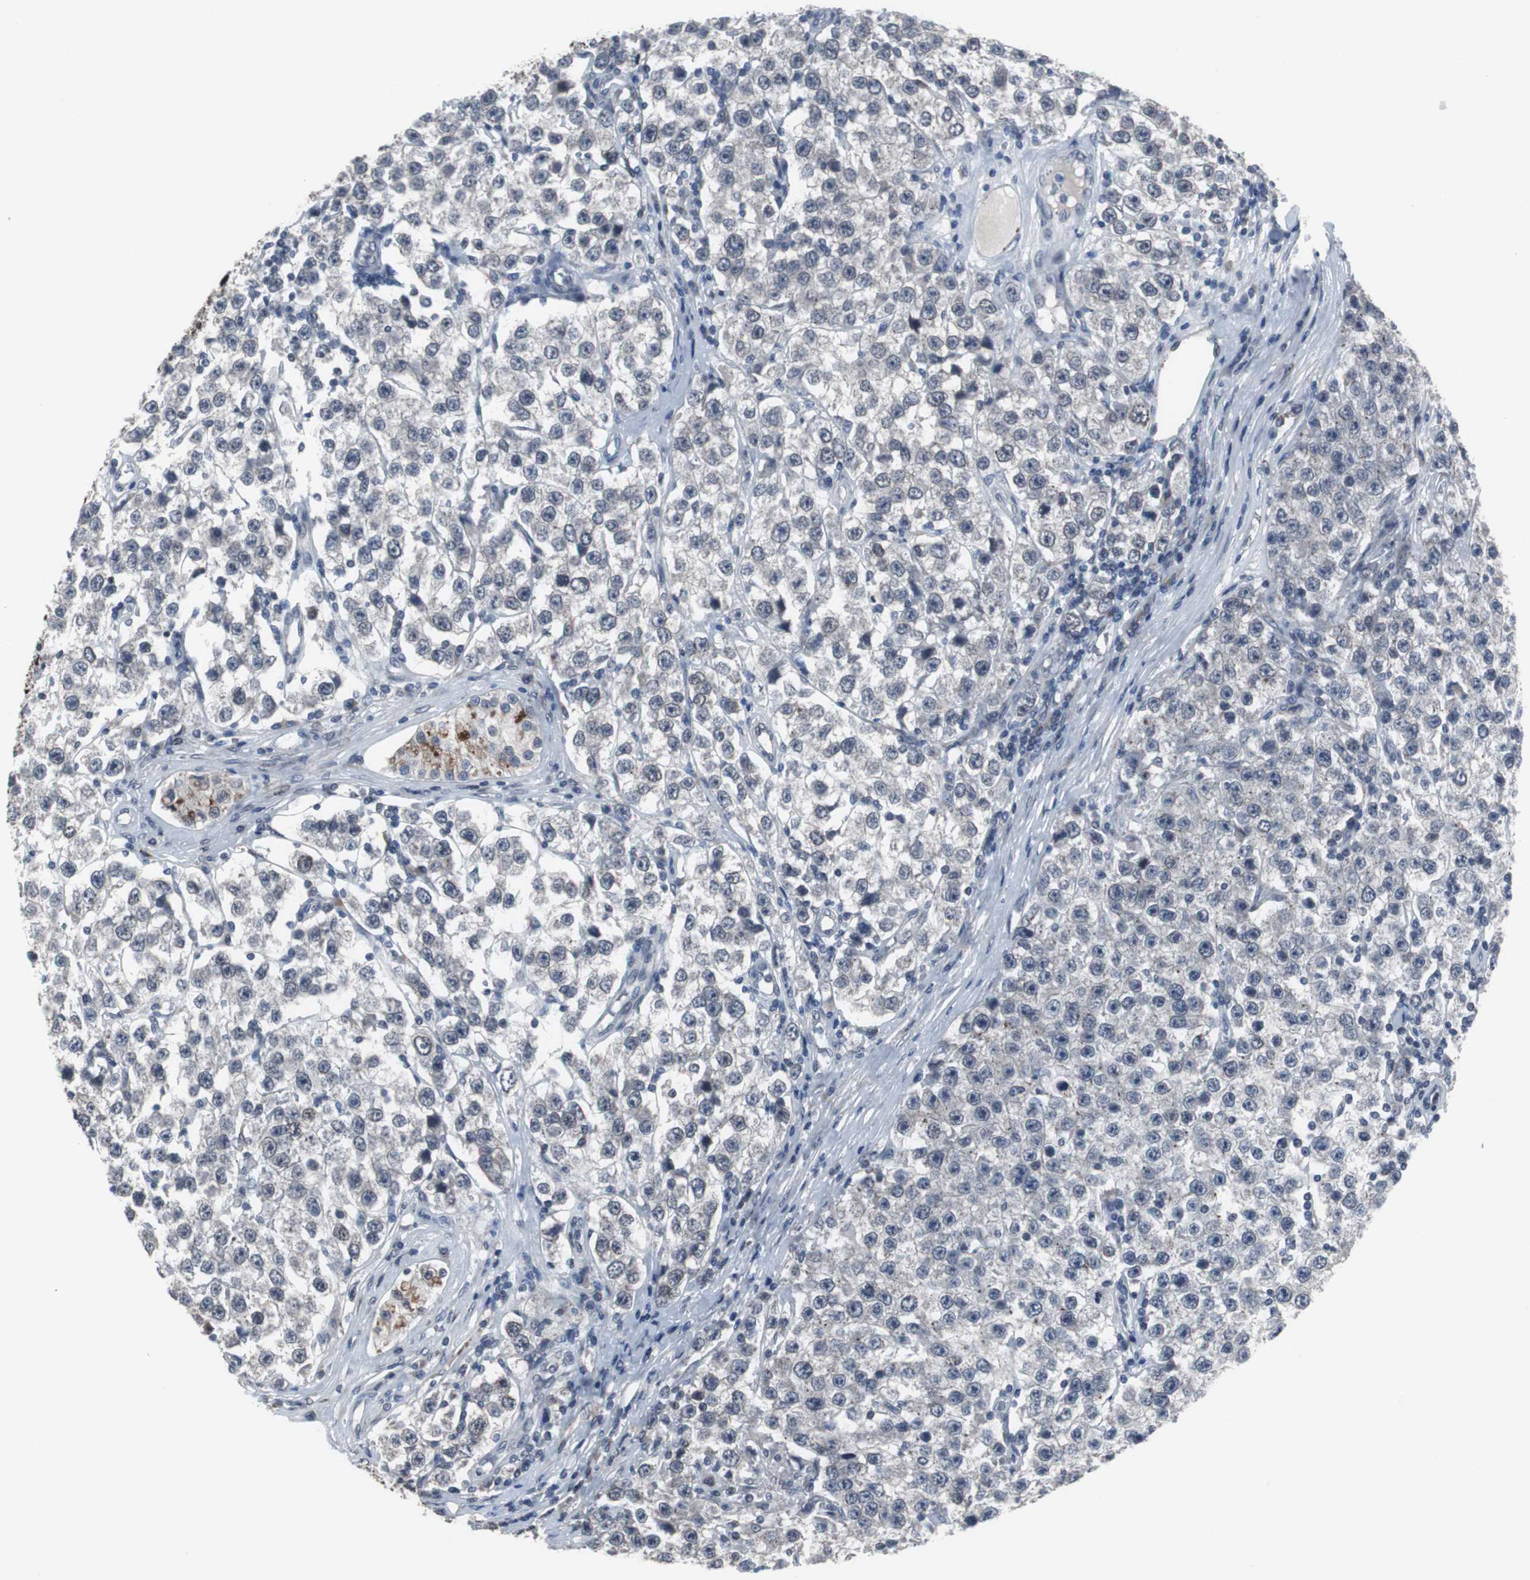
{"staining": {"intensity": "negative", "quantity": "none", "location": "none"}, "tissue": "testis cancer", "cell_type": "Tumor cells", "image_type": "cancer", "snomed": [{"axis": "morphology", "description": "Seminoma, NOS"}, {"axis": "topography", "description": "Testis"}], "caption": "A photomicrograph of testis cancer stained for a protein demonstrates no brown staining in tumor cells.", "gene": "FOXP4", "patient": {"sex": "male", "age": 52}}